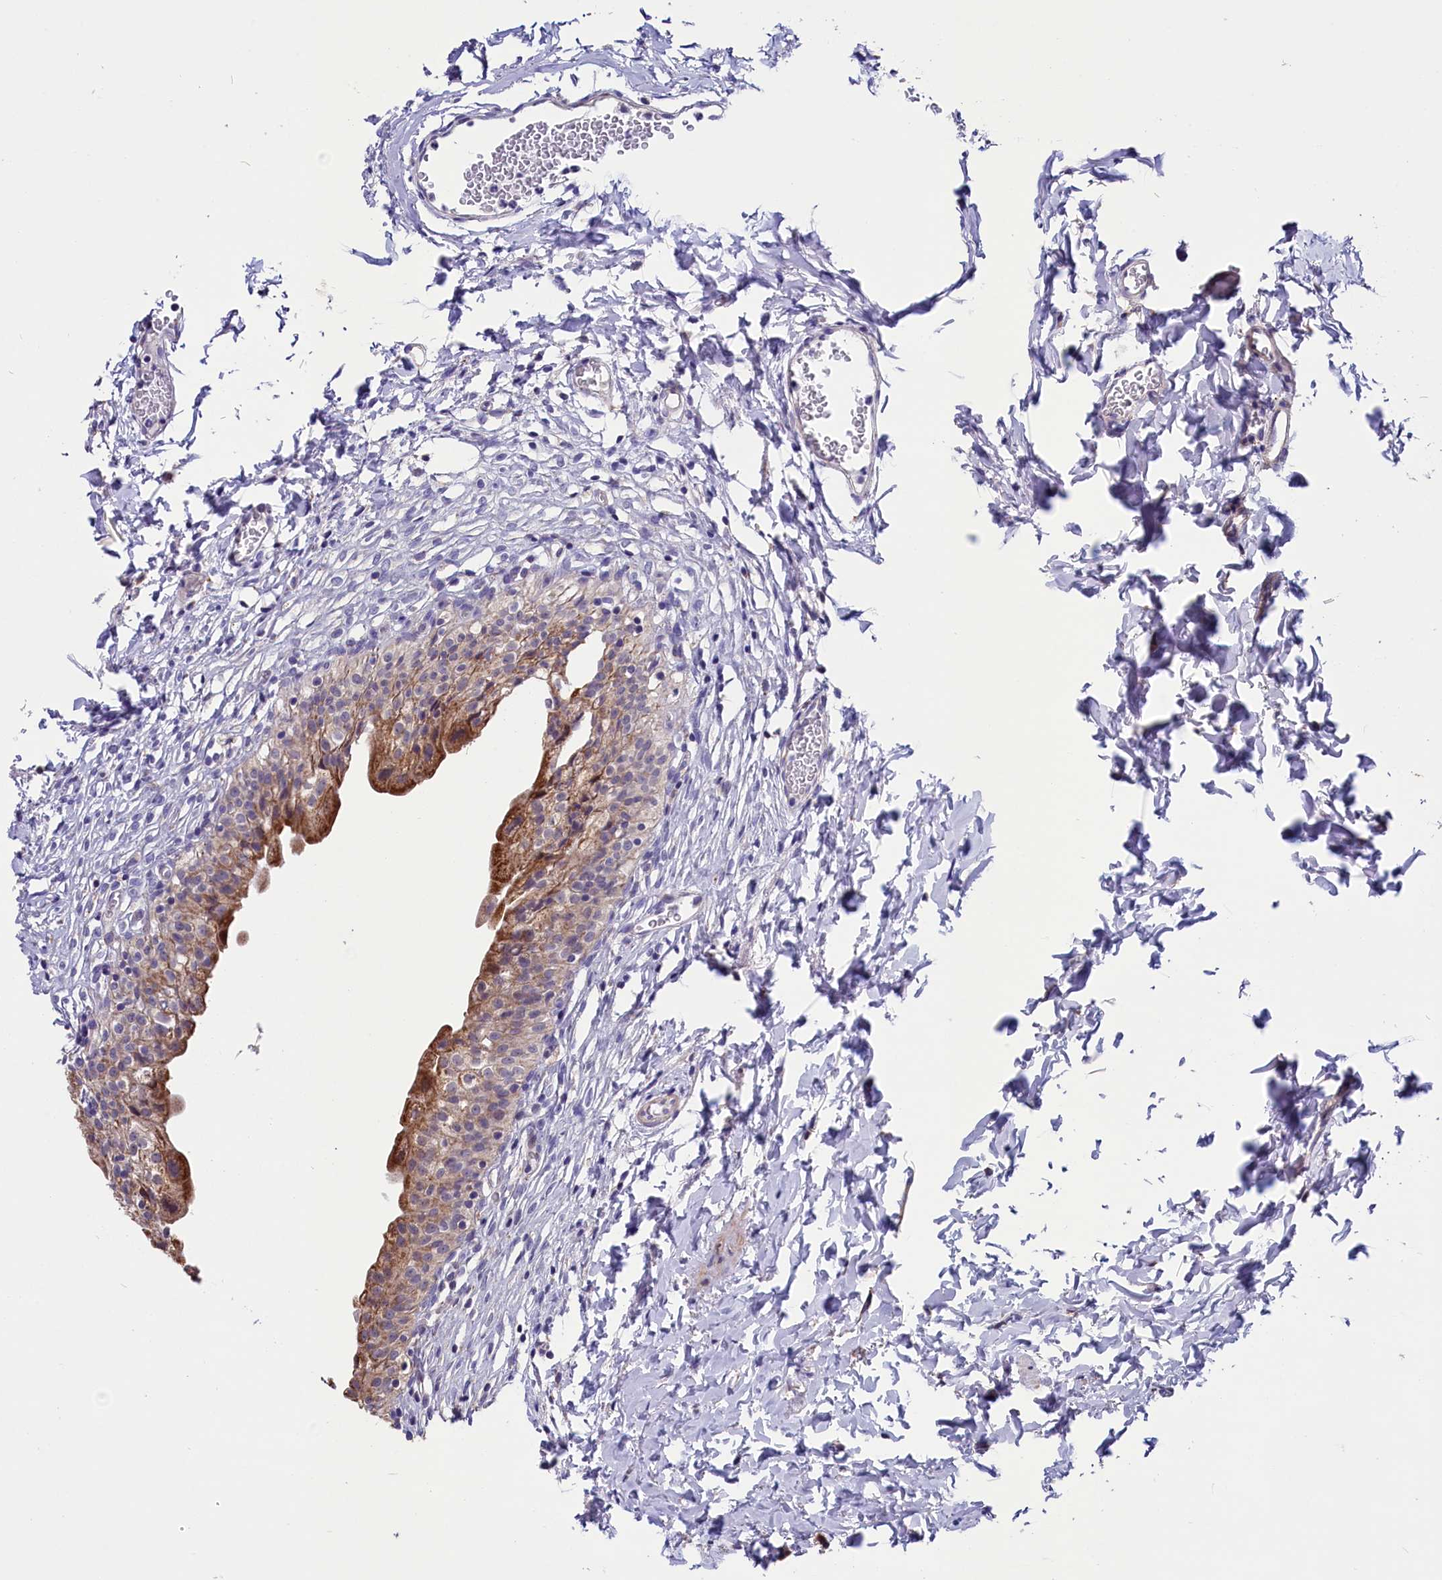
{"staining": {"intensity": "moderate", "quantity": "25%-75%", "location": "cytoplasmic/membranous"}, "tissue": "urinary bladder", "cell_type": "Urothelial cells", "image_type": "normal", "snomed": [{"axis": "morphology", "description": "Normal tissue, NOS"}, {"axis": "topography", "description": "Urinary bladder"}], "caption": "Normal urinary bladder displays moderate cytoplasmic/membranous positivity in about 25%-75% of urothelial cells, visualized by immunohistochemistry. The staining was performed using DAB (3,3'-diaminobenzidine) to visualize the protein expression in brown, while the nuclei were stained in blue with hematoxylin (Magnification: 20x).", "gene": "SCD5", "patient": {"sex": "male", "age": 55}}